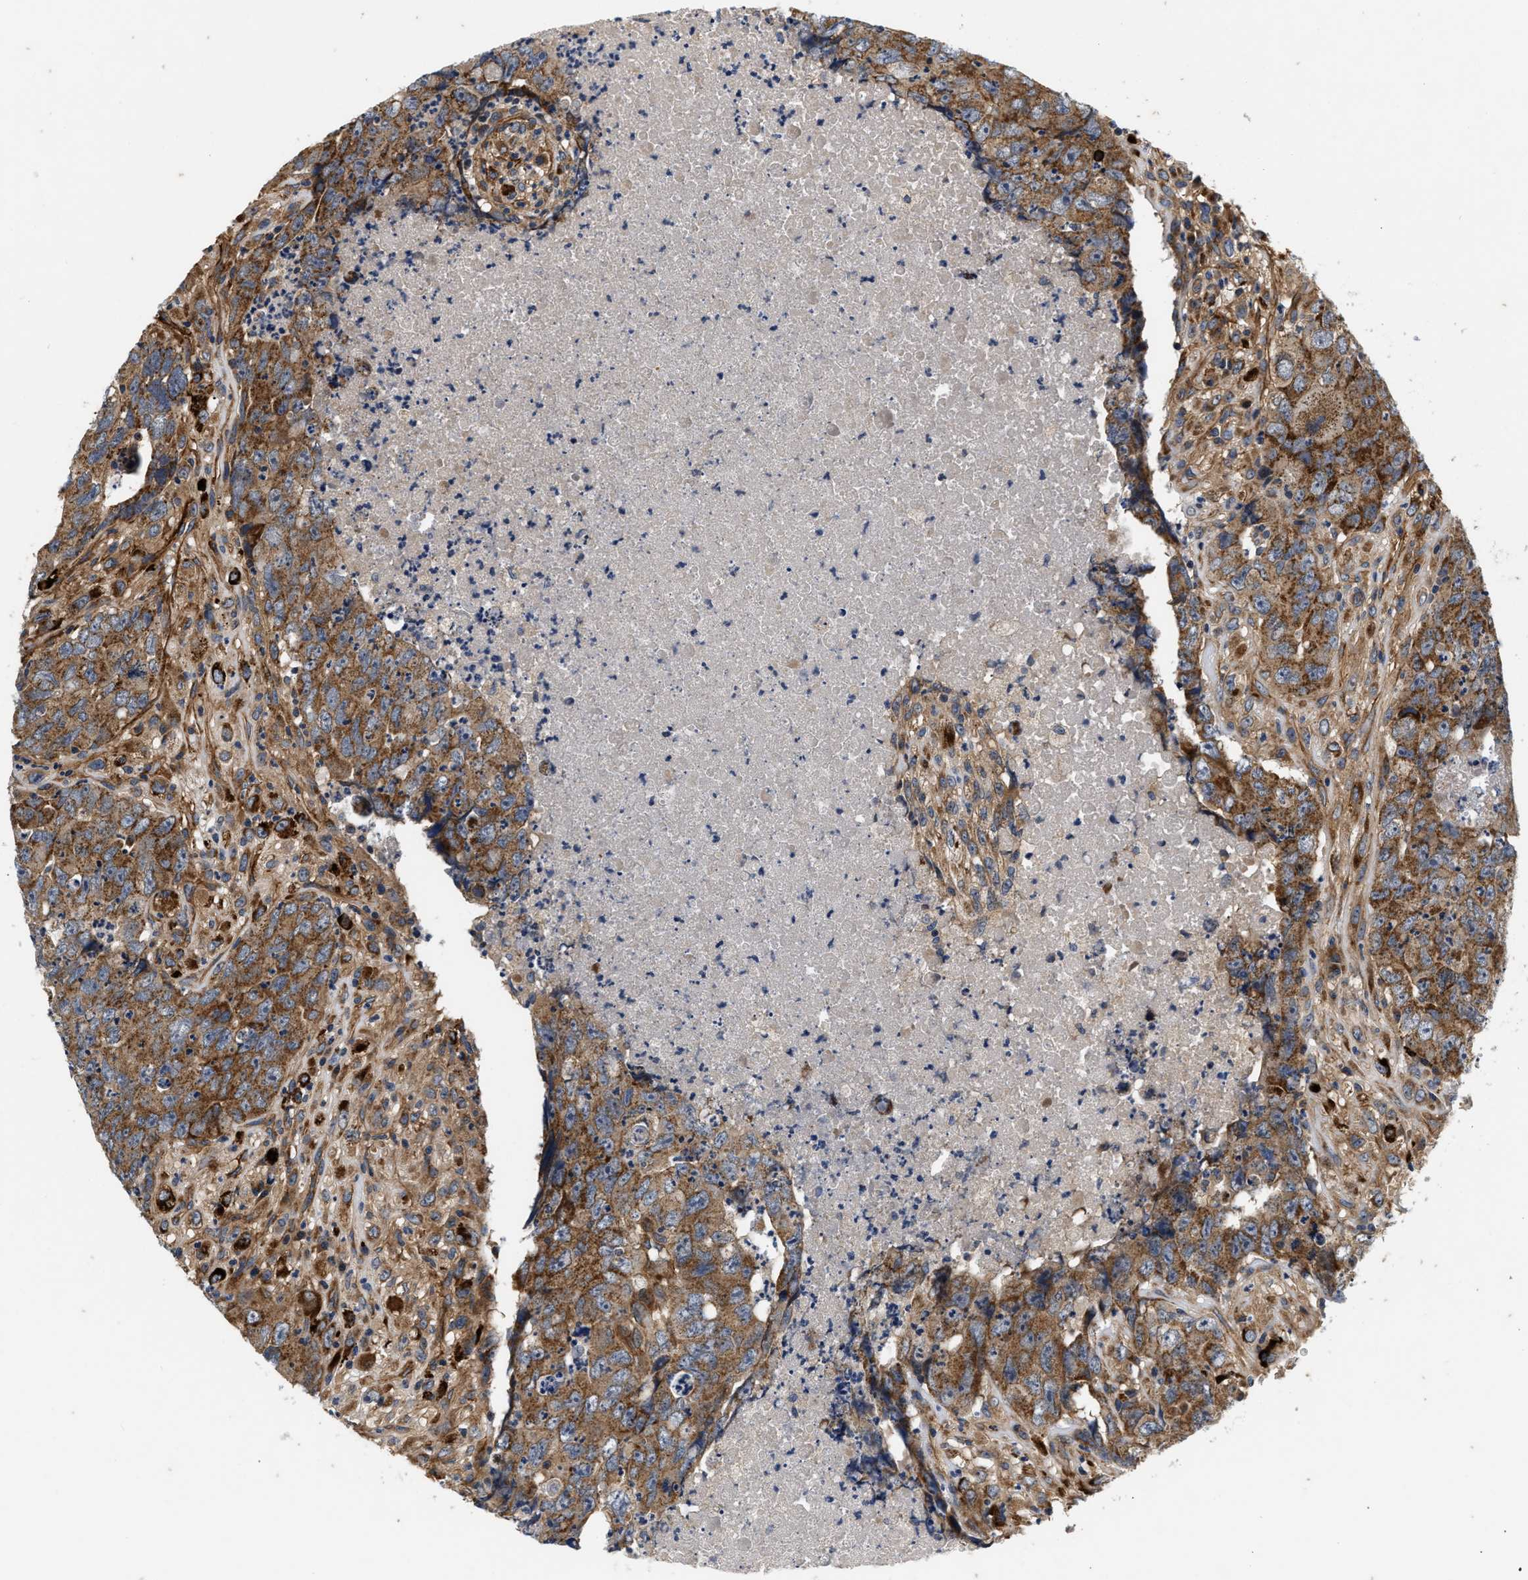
{"staining": {"intensity": "strong", "quantity": ">75%", "location": "cytoplasmic/membranous"}, "tissue": "testis cancer", "cell_type": "Tumor cells", "image_type": "cancer", "snomed": [{"axis": "morphology", "description": "Carcinoma, Embryonal, NOS"}, {"axis": "topography", "description": "Testis"}], "caption": "Immunohistochemistry histopathology image of testis cancer (embryonal carcinoma) stained for a protein (brown), which demonstrates high levels of strong cytoplasmic/membranous positivity in about >75% of tumor cells.", "gene": "NME6", "patient": {"sex": "male", "age": 32}}